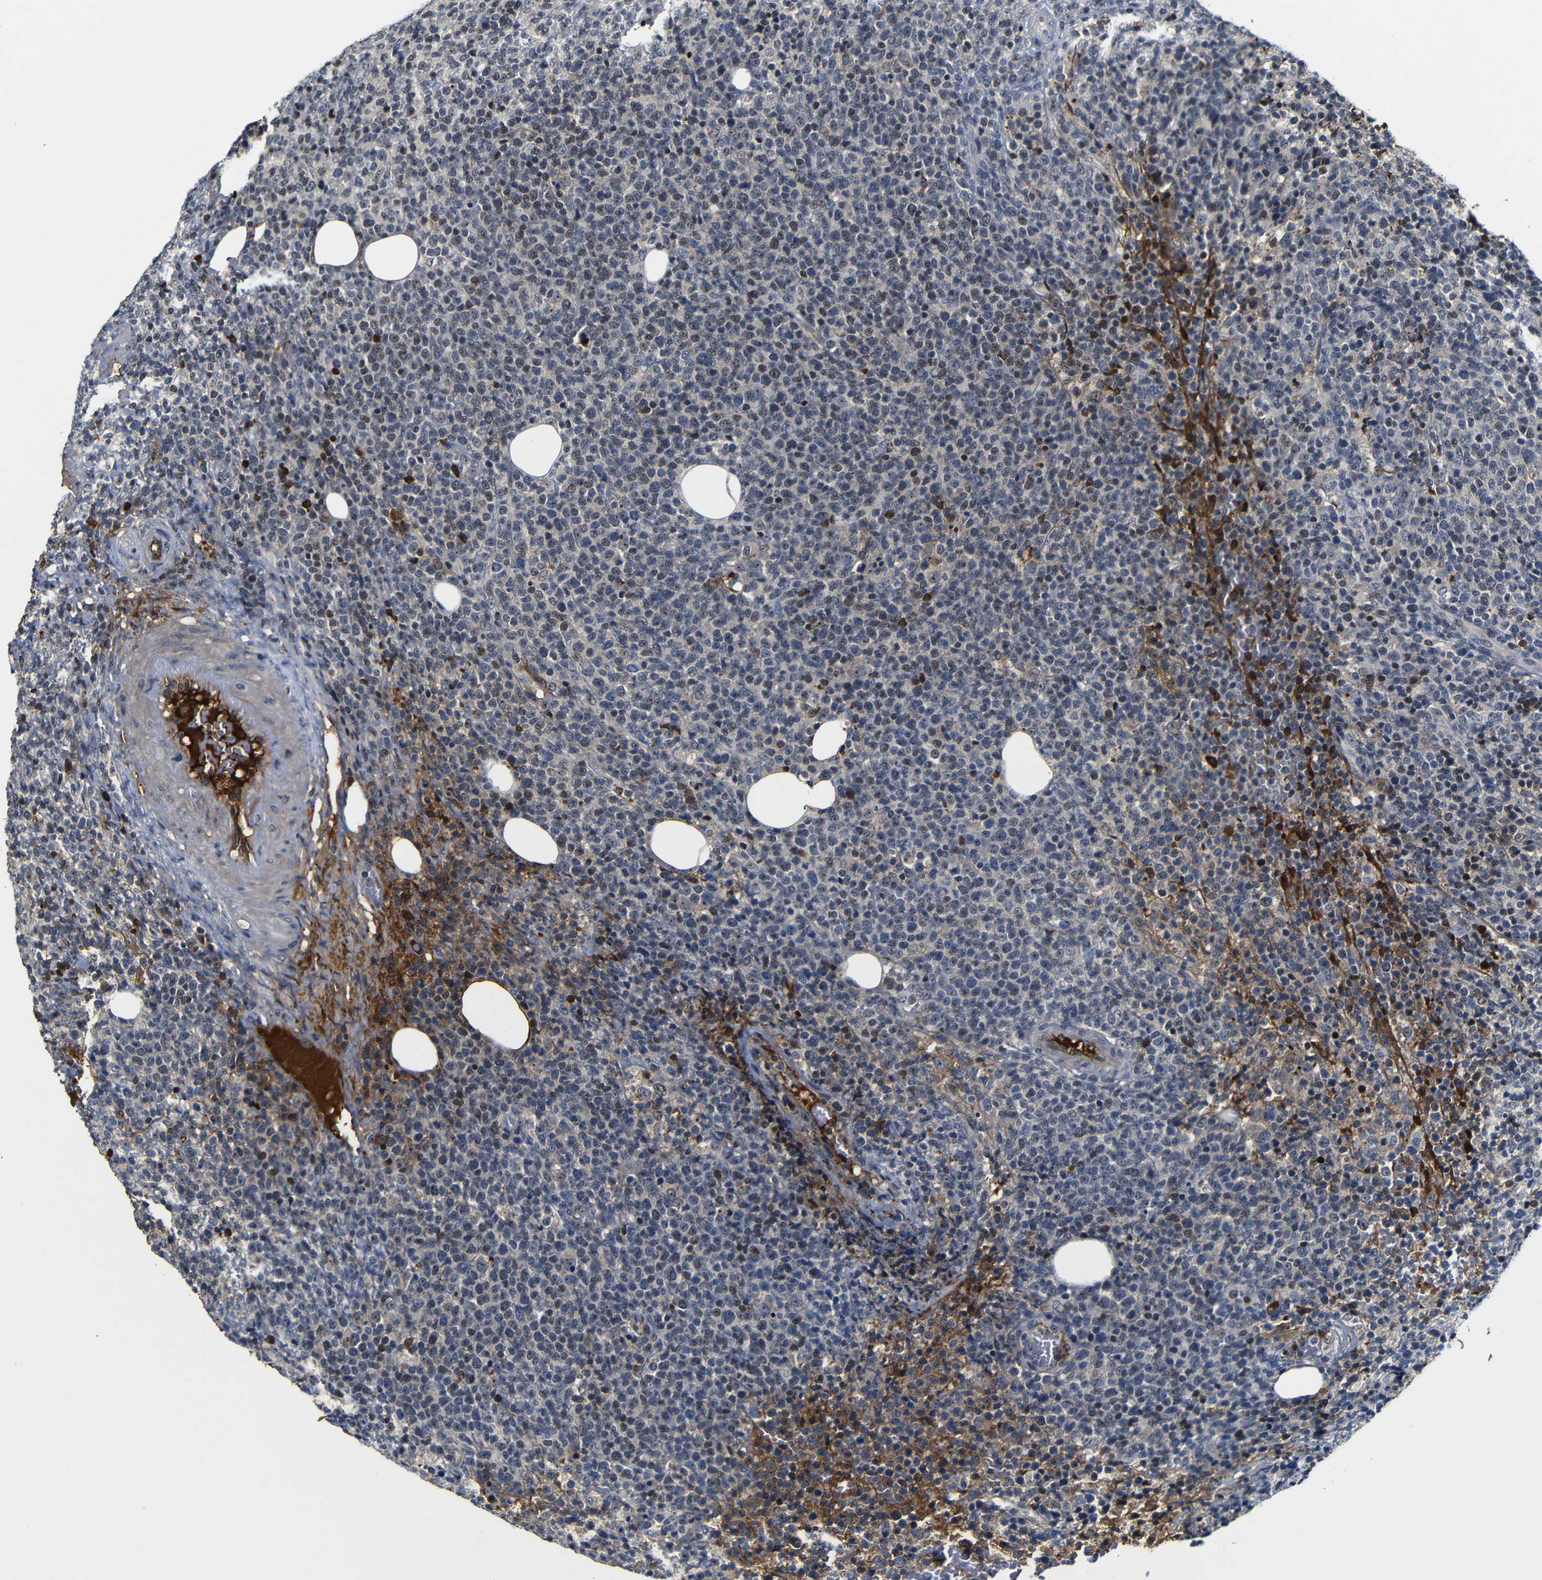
{"staining": {"intensity": "moderate", "quantity": "<25%", "location": "cytoplasmic/membranous"}, "tissue": "lymphoma", "cell_type": "Tumor cells", "image_type": "cancer", "snomed": [{"axis": "morphology", "description": "Malignant lymphoma, non-Hodgkin's type, High grade"}, {"axis": "topography", "description": "Lymph node"}], "caption": "Tumor cells show low levels of moderate cytoplasmic/membranous positivity in about <25% of cells in human malignant lymphoma, non-Hodgkin's type (high-grade).", "gene": "MYC", "patient": {"sex": "male", "age": 61}}